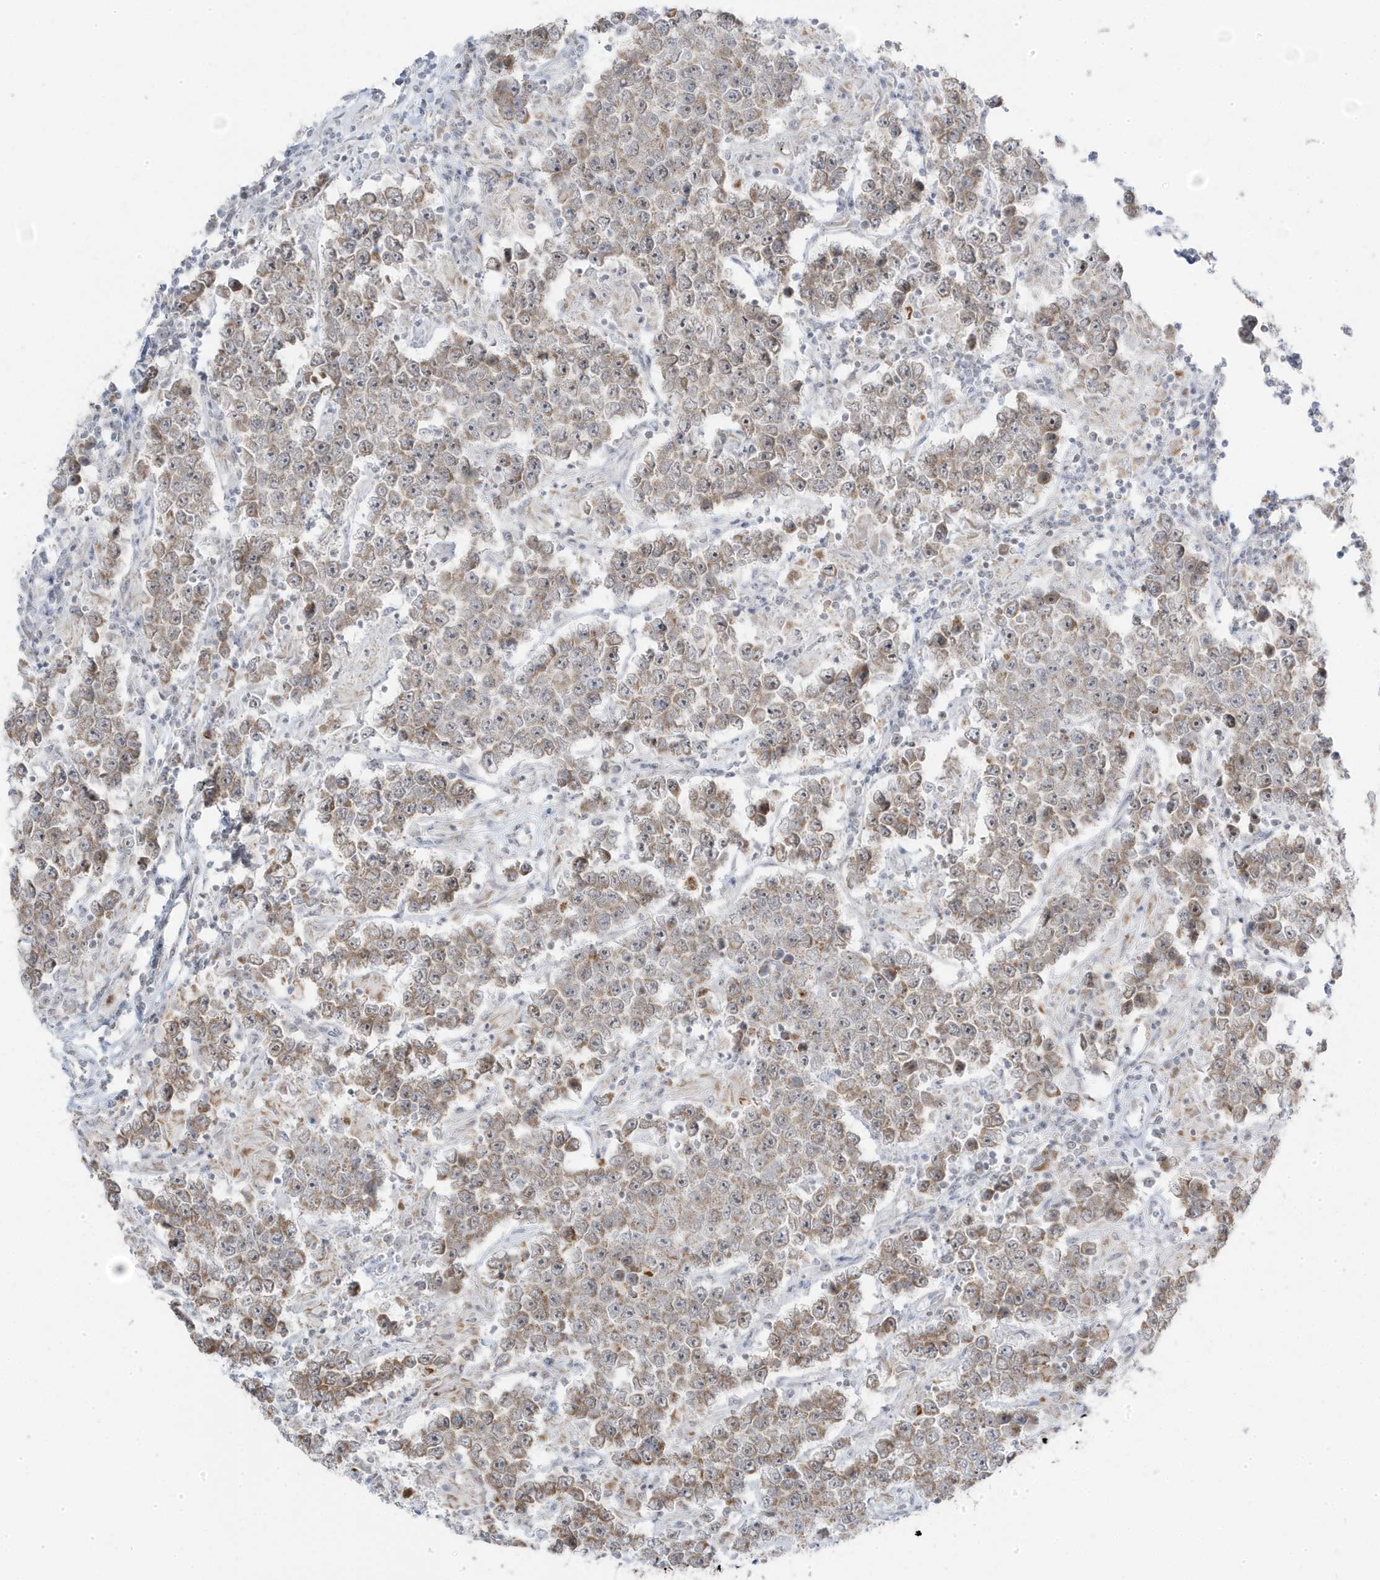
{"staining": {"intensity": "weak", "quantity": ">75%", "location": "cytoplasmic/membranous,nuclear"}, "tissue": "testis cancer", "cell_type": "Tumor cells", "image_type": "cancer", "snomed": [{"axis": "morphology", "description": "Normal tissue, NOS"}, {"axis": "morphology", "description": "Urothelial carcinoma, High grade"}, {"axis": "morphology", "description": "Seminoma, NOS"}, {"axis": "morphology", "description": "Carcinoma, Embryonal, NOS"}, {"axis": "topography", "description": "Urinary bladder"}, {"axis": "topography", "description": "Testis"}], "caption": "This histopathology image displays testis embryonal carcinoma stained with immunohistochemistry (IHC) to label a protein in brown. The cytoplasmic/membranous and nuclear of tumor cells show weak positivity for the protein. Nuclei are counter-stained blue.", "gene": "TSEN15", "patient": {"sex": "male", "age": 41}}